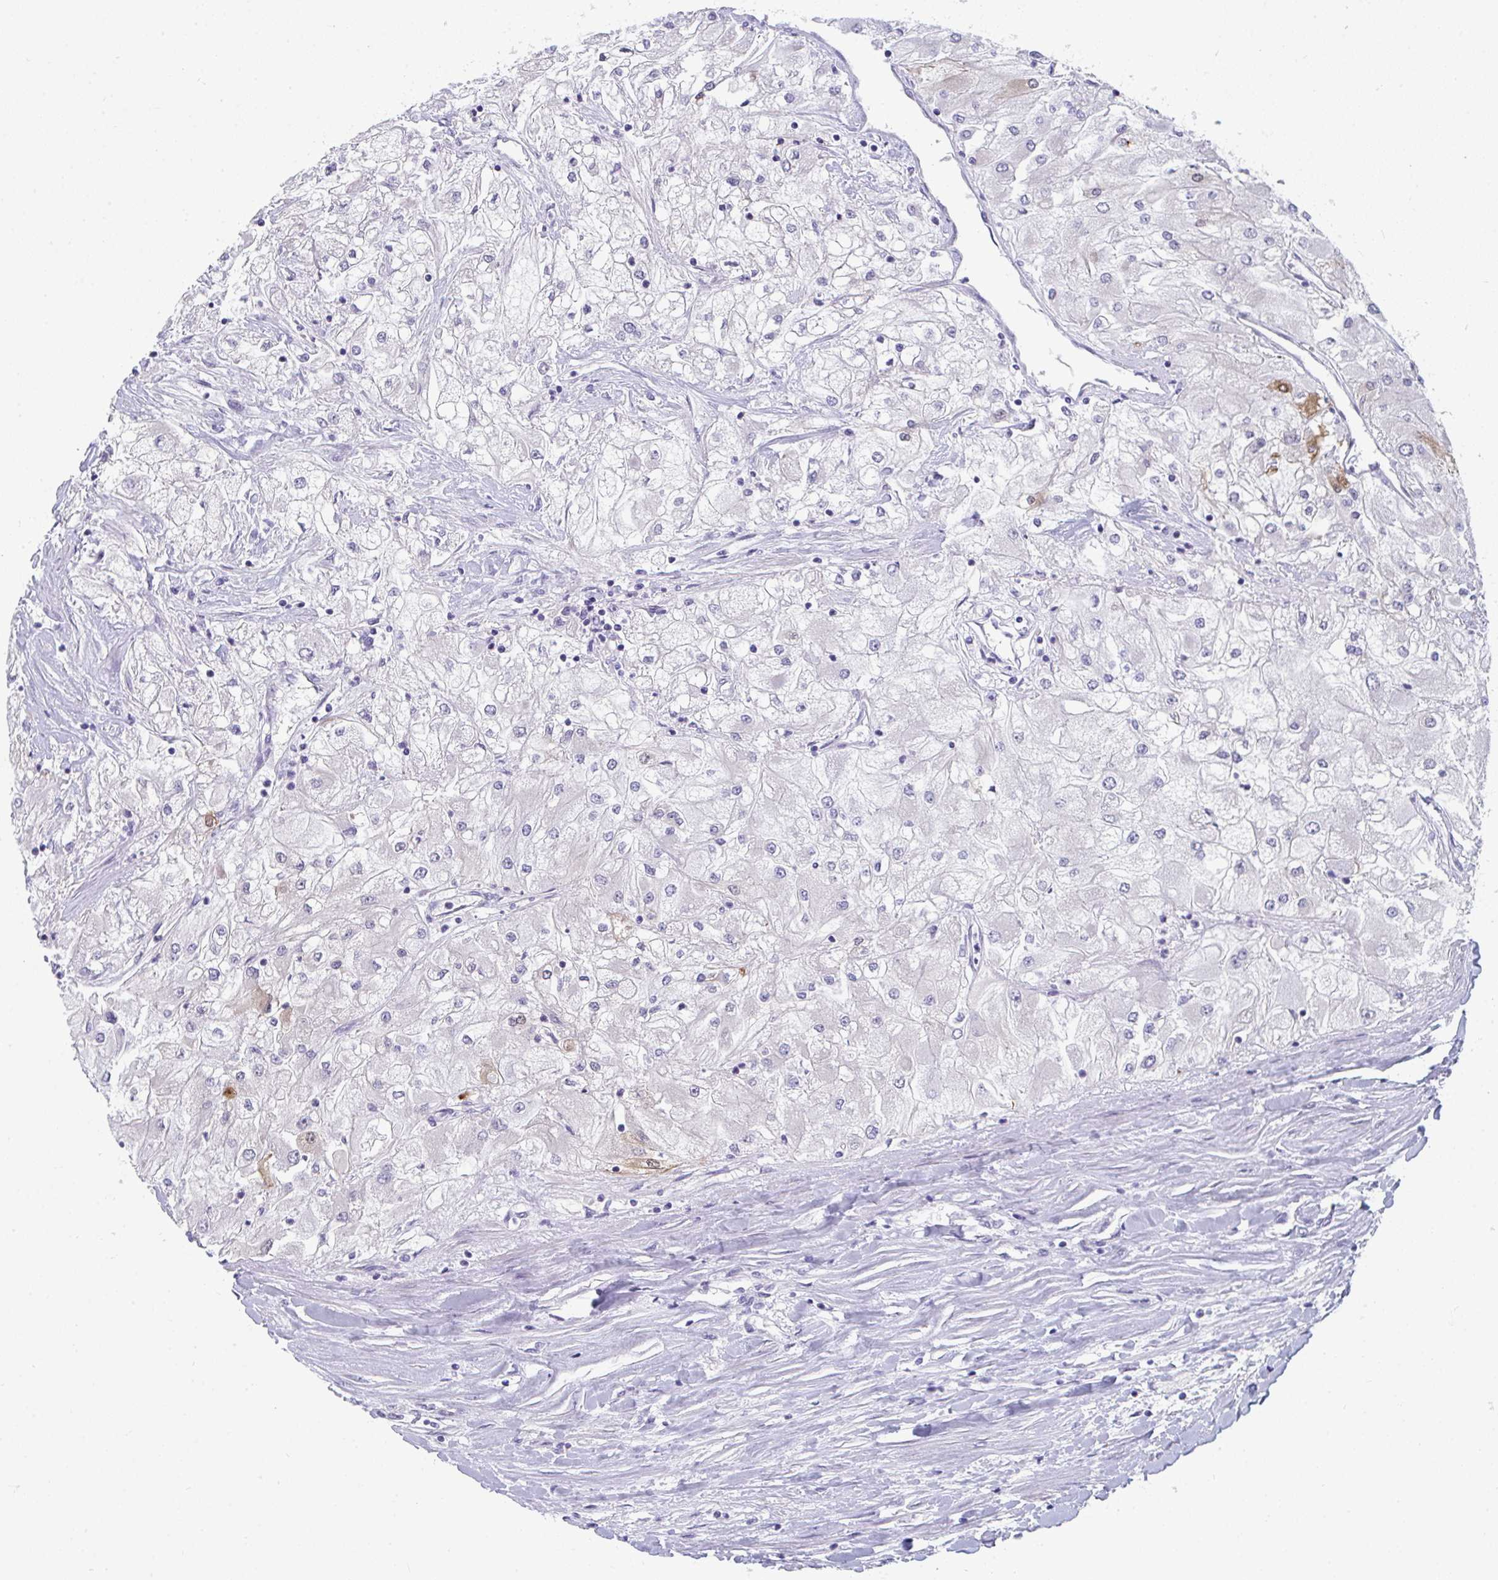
{"staining": {"intensity": "negative", "quantity": "none", "location": "none"}, "tissue": "renal cancer", "cell_type": "Tumor cells", "image_type": "cancer", "snomed": [{"axis": "morphology", "description": "Adenocarcinoma, NOS"}, {"axis": "topography", "description": "Kidney"}], "caption": "Histopathology image shows no significant protein expression in tumor cells of adenocarcinoma (renal).", "gene": "TTC30B", "patient": {"sex": "male", "age": 80}}